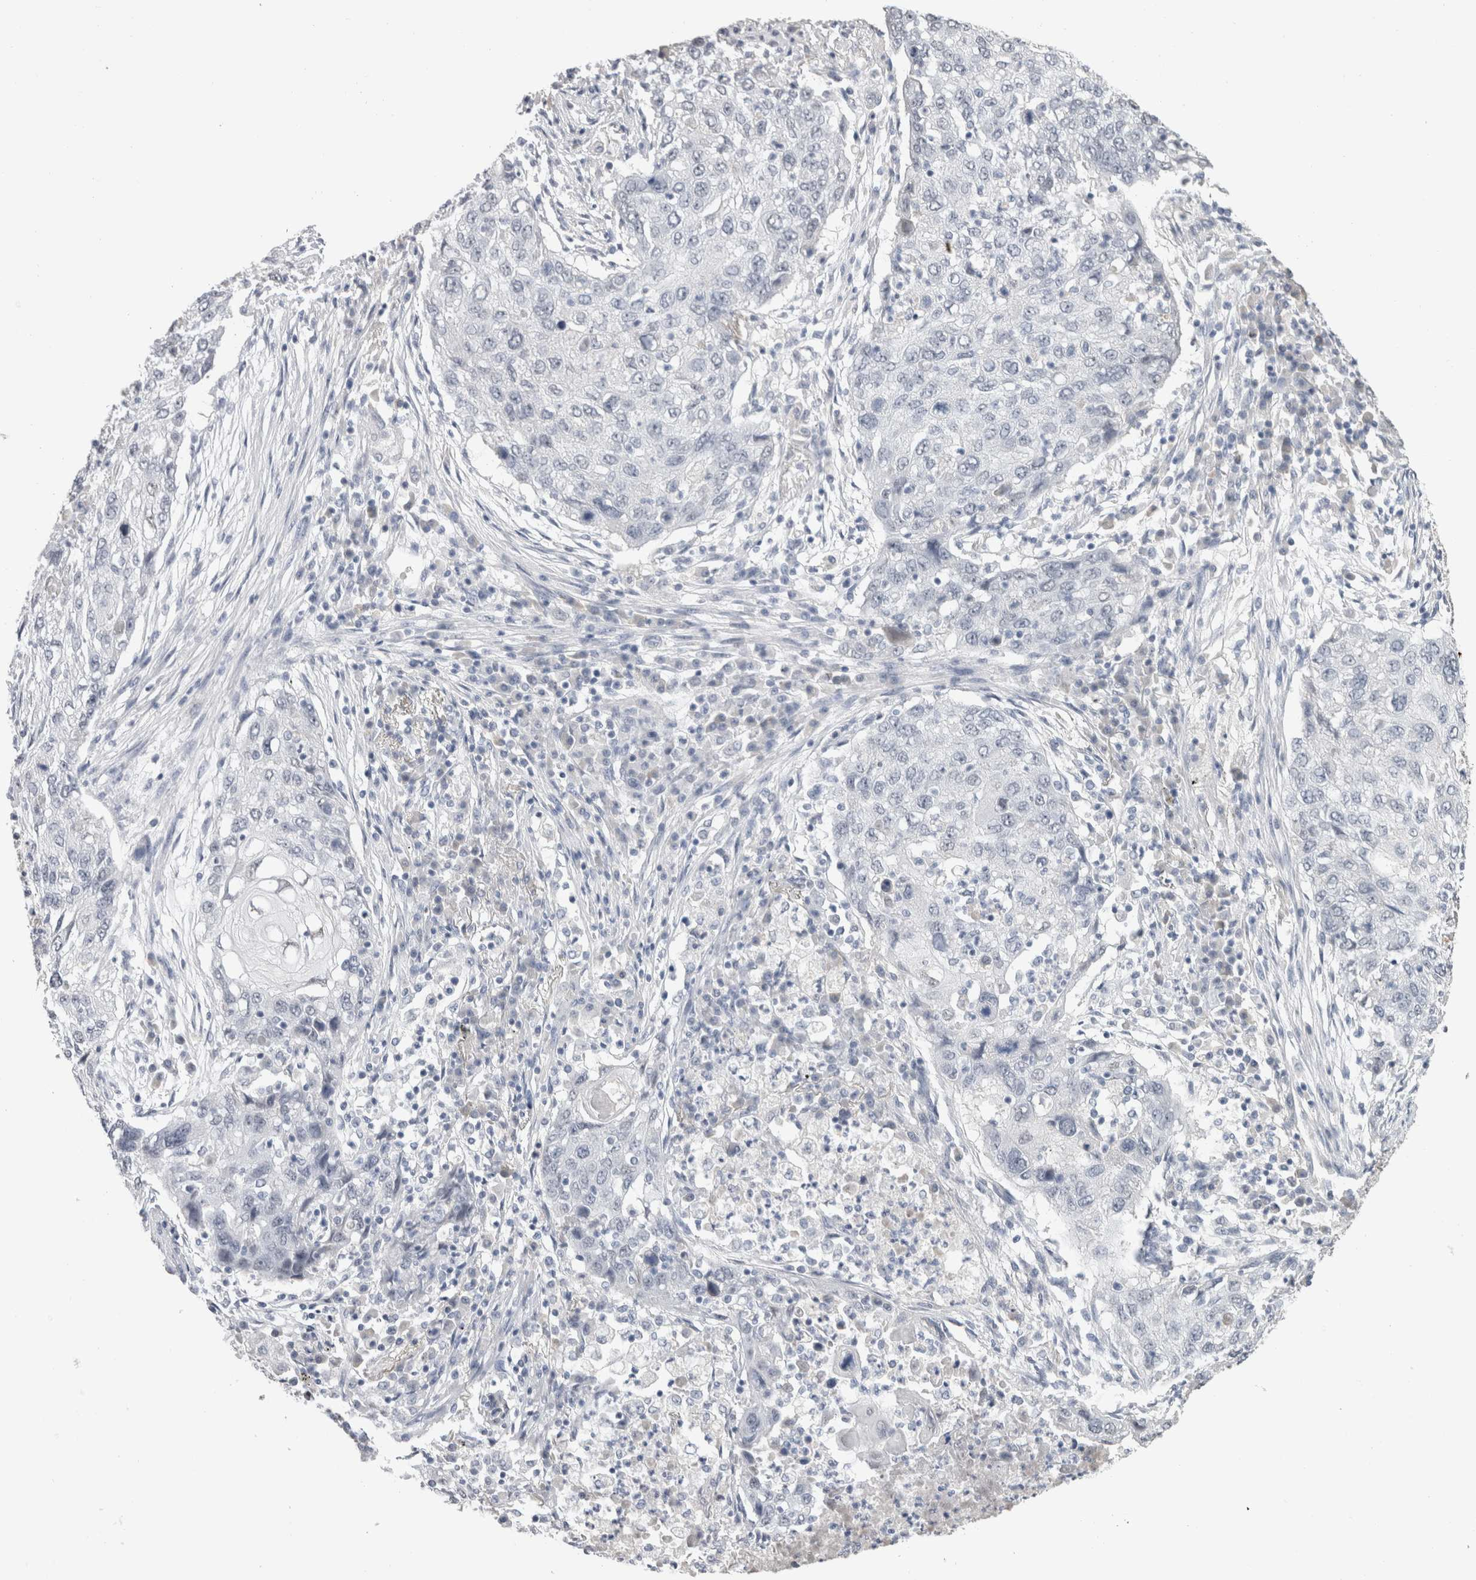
{"staining": {"intensity": "negative", "quantity": "none", "location": "none"}, "tissue": "lung cancer", "cell_type": "Tumor cells", "image_type": "cancer", "snomed": [{"axis": "morphology", "description": "Squamous cell carcinoma, NOS"}, {"axis": "topography", "description": "Lung"}], "caption": "Immunohistochemical staining of human lung cancer (squamous cell carcinoma) shows no significant positivity in tumor cells. Nuclei are stained in blue.", "gene": "CADM3", "patient": {"sex": "female", "age": 63}}